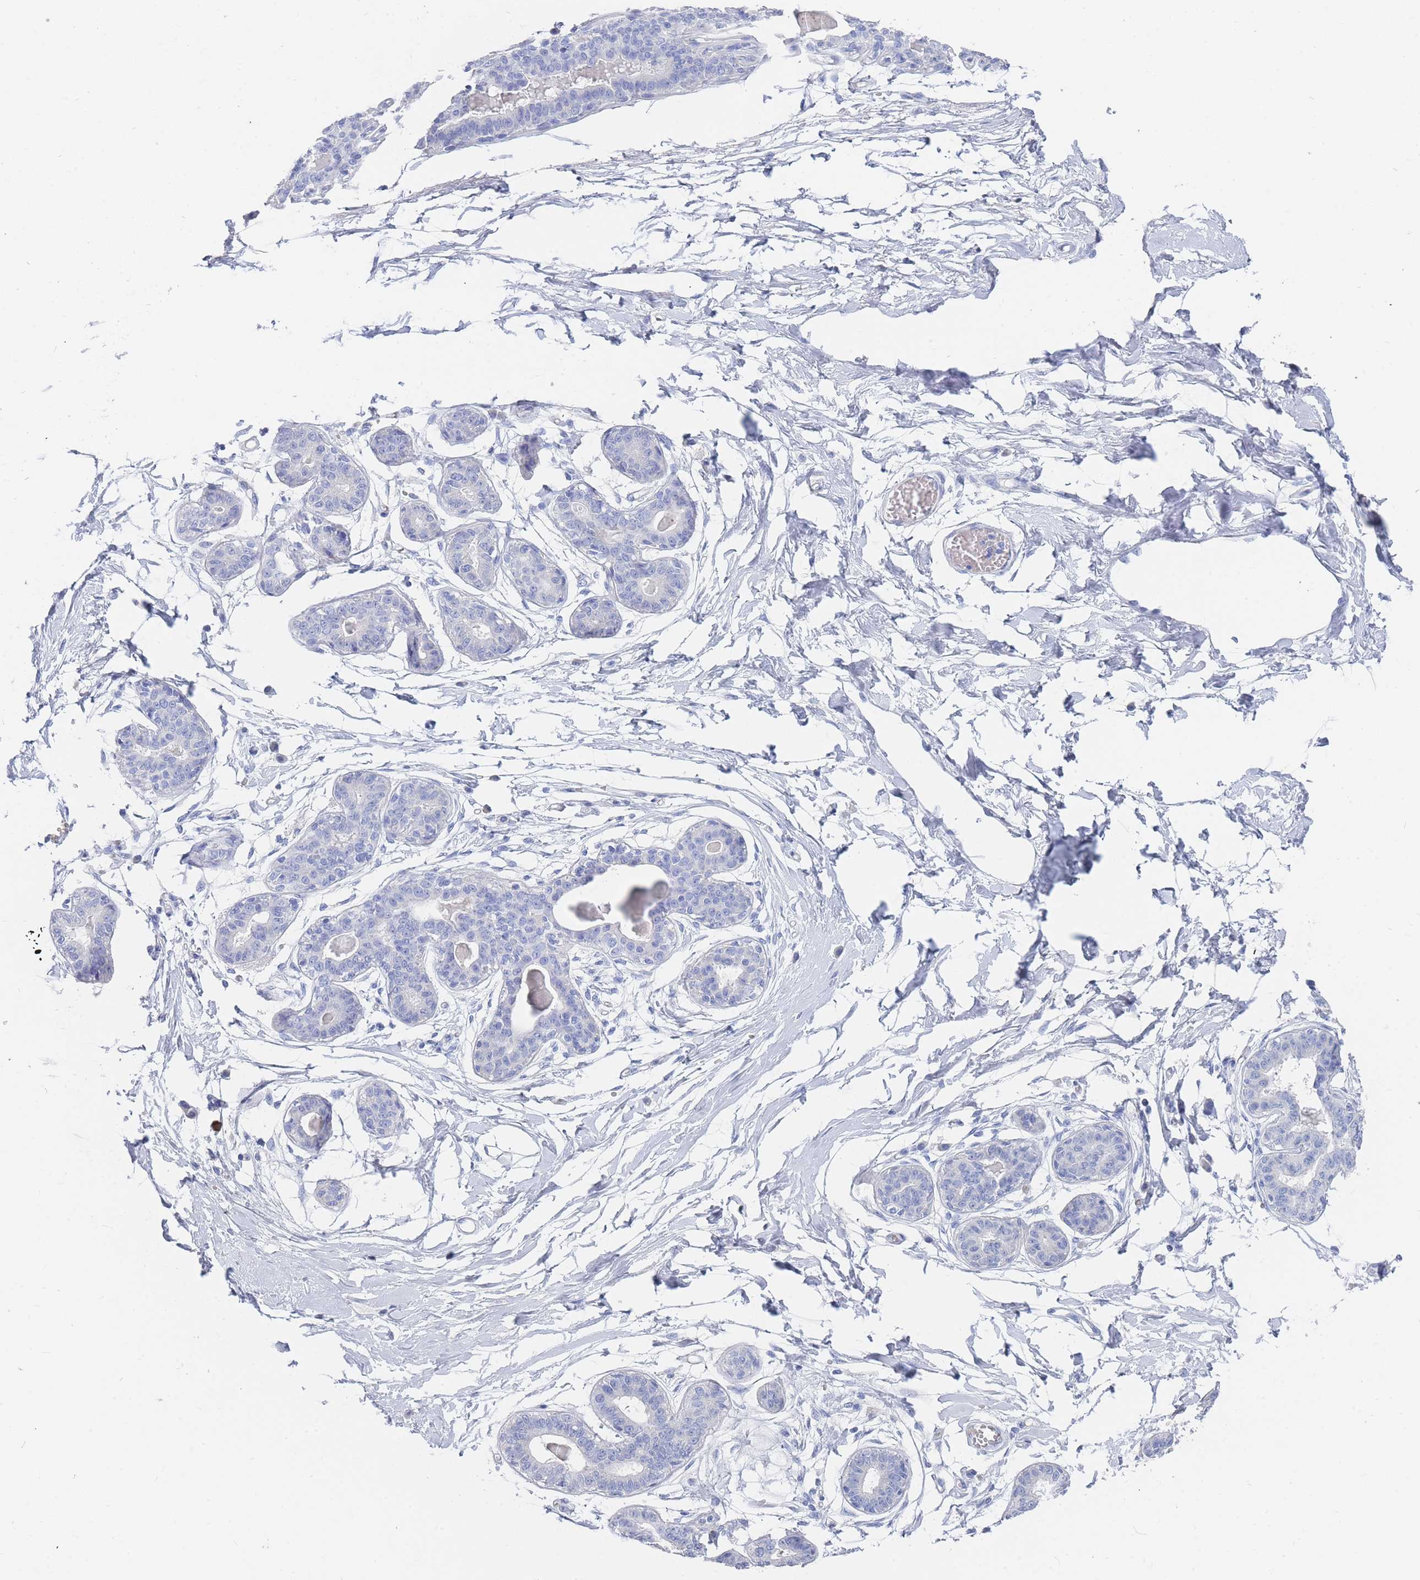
{"staining": {"intensity": "negative", "quantity": "none", "location": "none"}, "tissue": "breast", "cell_type": "Adipocytes", "image_type": "normal", "snomed": [{"axis": "morphology", "description": "Normal tissue, NOS"}, {"axis": "topography", "description": "Breast"}], "caption": "Immunohistochemistry (IHC) micrograph of normal breast stained for a protein (brown), which reveals no expression in adipocytes. Nuclei are stained in blue.", "gene": "SLC25A35", "patient": {"sex": "female", "age": 45}}